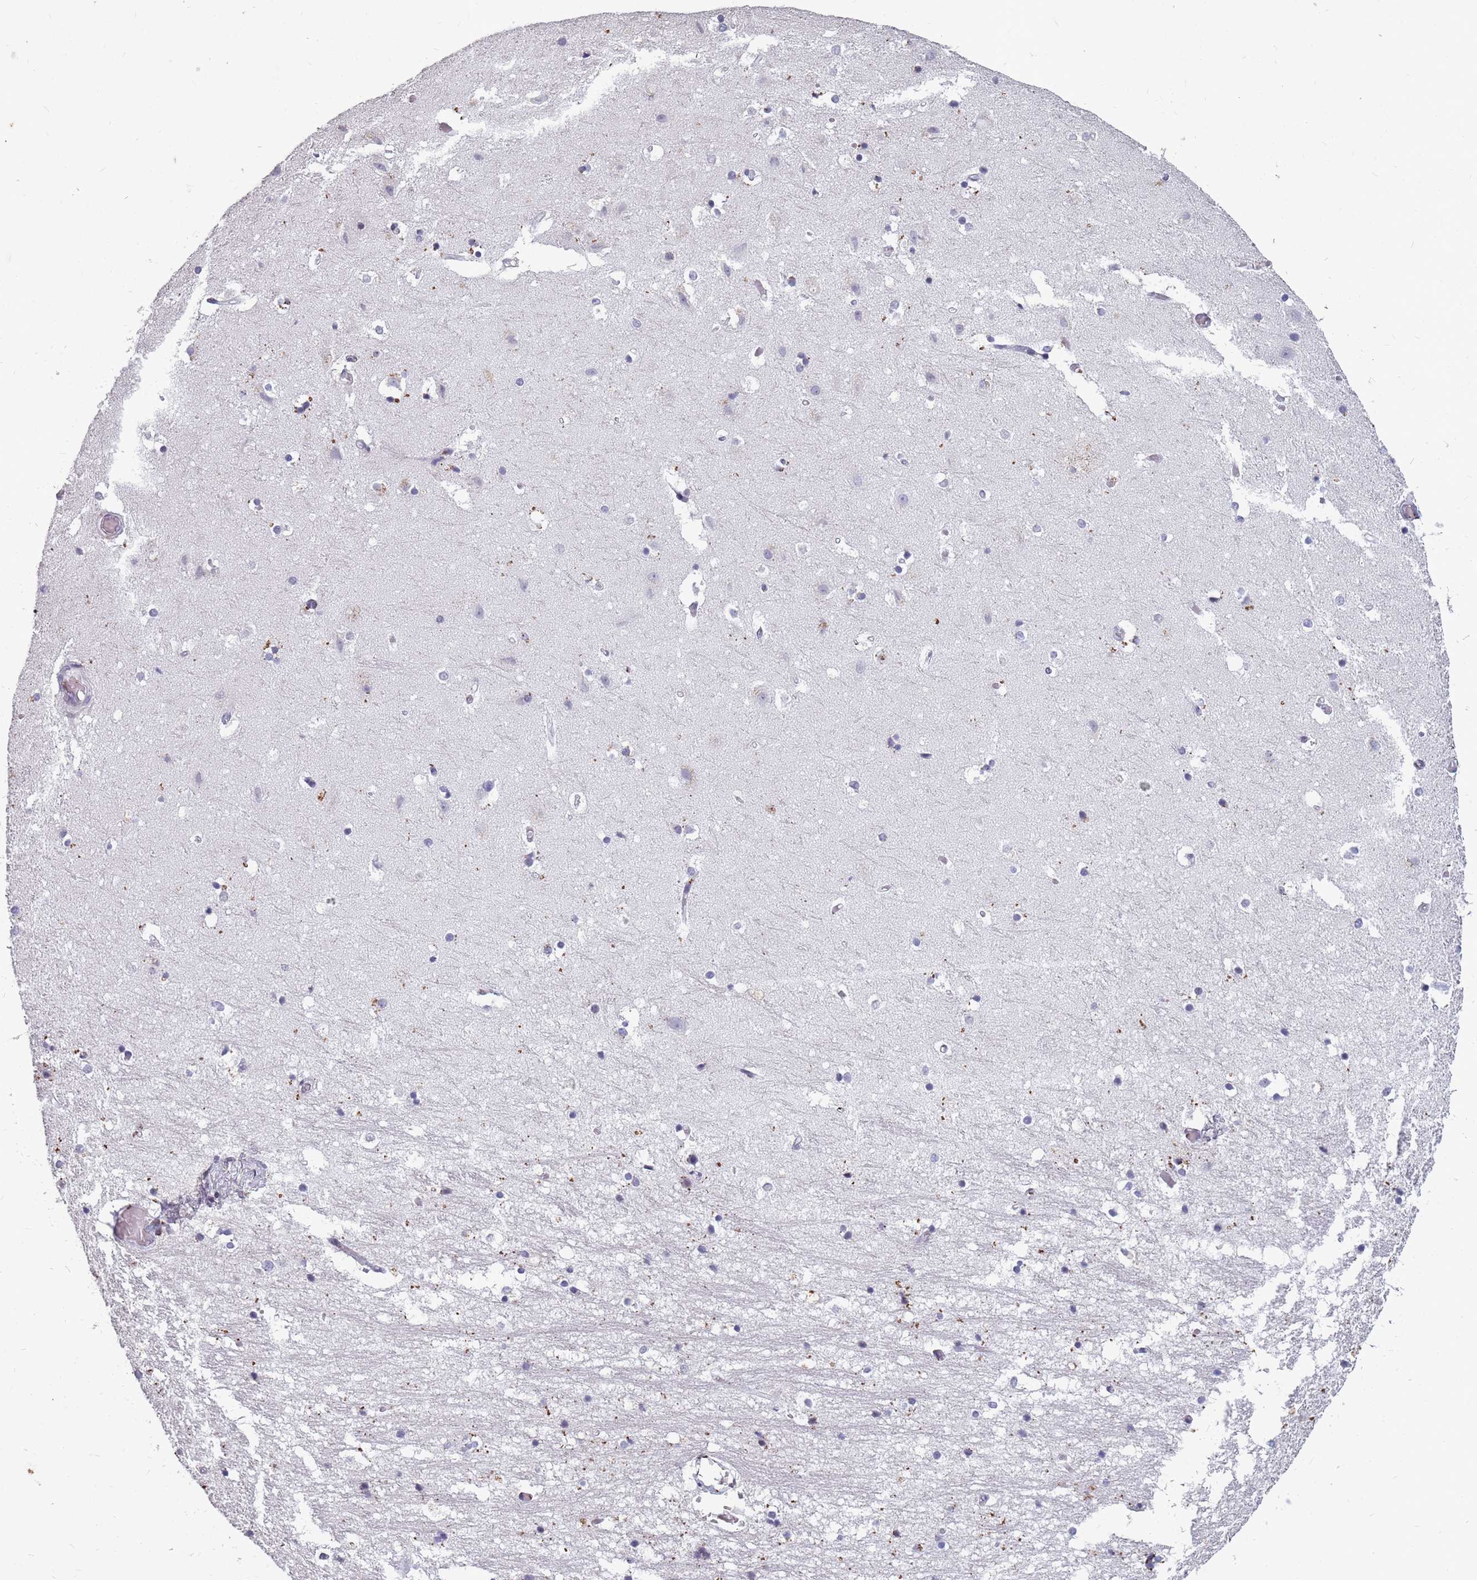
{"staining": {"intensity": "negative", "quantity": "none", "location": "none"}, "tissue": "hippocampus", "cell_type": "Glial cells", "image_type": "normal", "snomed": [{"axis": "morphology", "description": "Normal tissue, NOS"}, {"axis": "topography", "description": "Hippocampus"}], "caption": "Immunohistochemistry histopathology image of unremarkable hippocampus: human hippocampus stained with DAB displays no significant protein expression in glial cells.", "gene": "NEK6", "patient": {"sex": "female", "age": 52}}